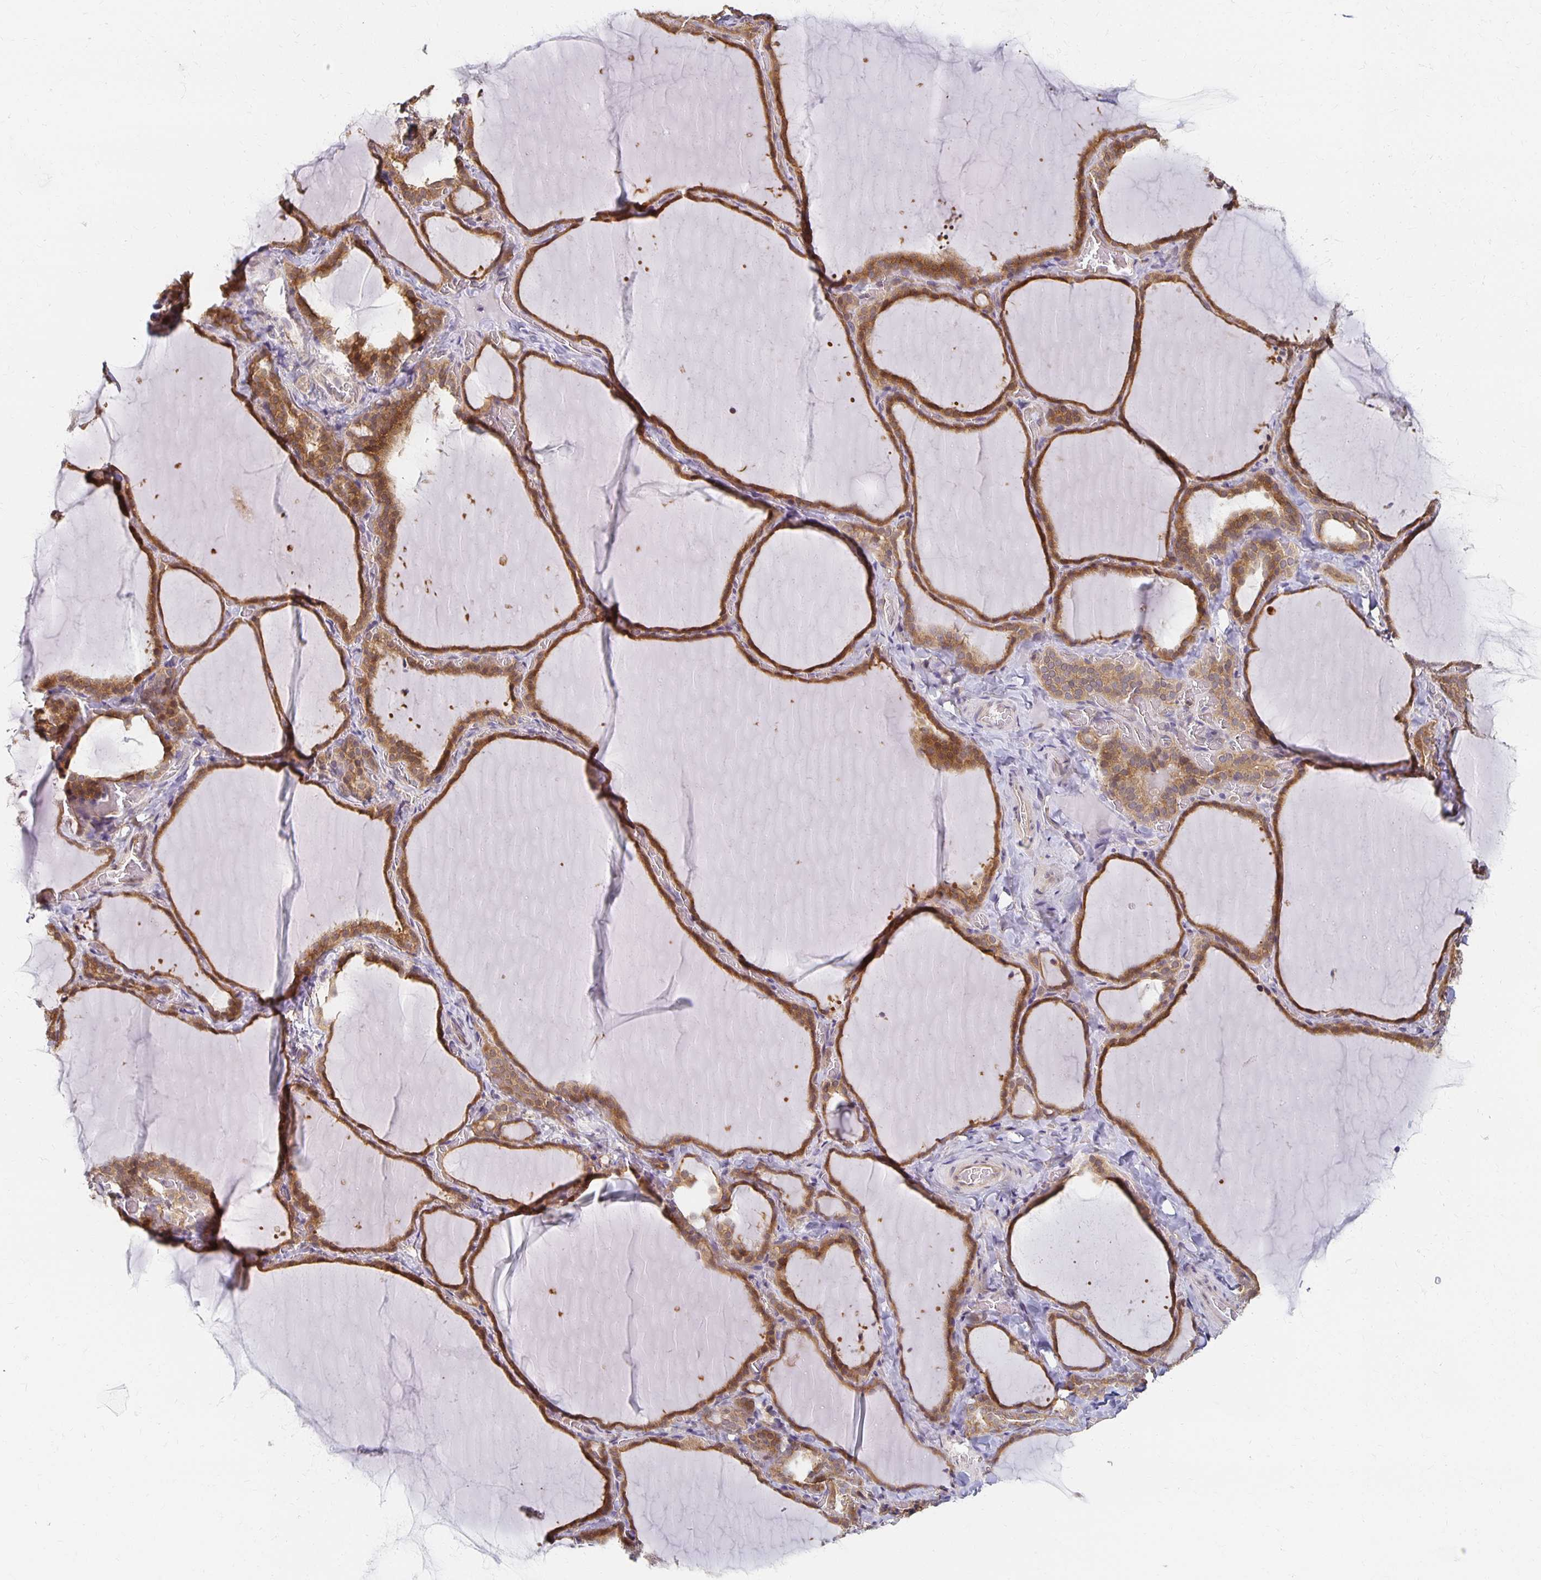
{"staining": {"intensity": "moderate", "quantity": ">75%", "location": "cytoplasmic/membranous"}, "tissue": "thyroid gland", "cell_type": "Glandular cells", "image_type": "normal", "snomed": [{"axis": "morphology", "description": "Normal tissue, NOS"}, {"axis": "topography", "description": "Thyroid gland"}], "caption": "This histopathology image reveals immunohistochemistry (IHC) staining of unremarkable human thyroid gland, with medium moderate cytoplasmic/membranous staining in approximately >75% of glandular cells.", "gene": "SORL1", "patient": {"sex": "female", "age": 22}}